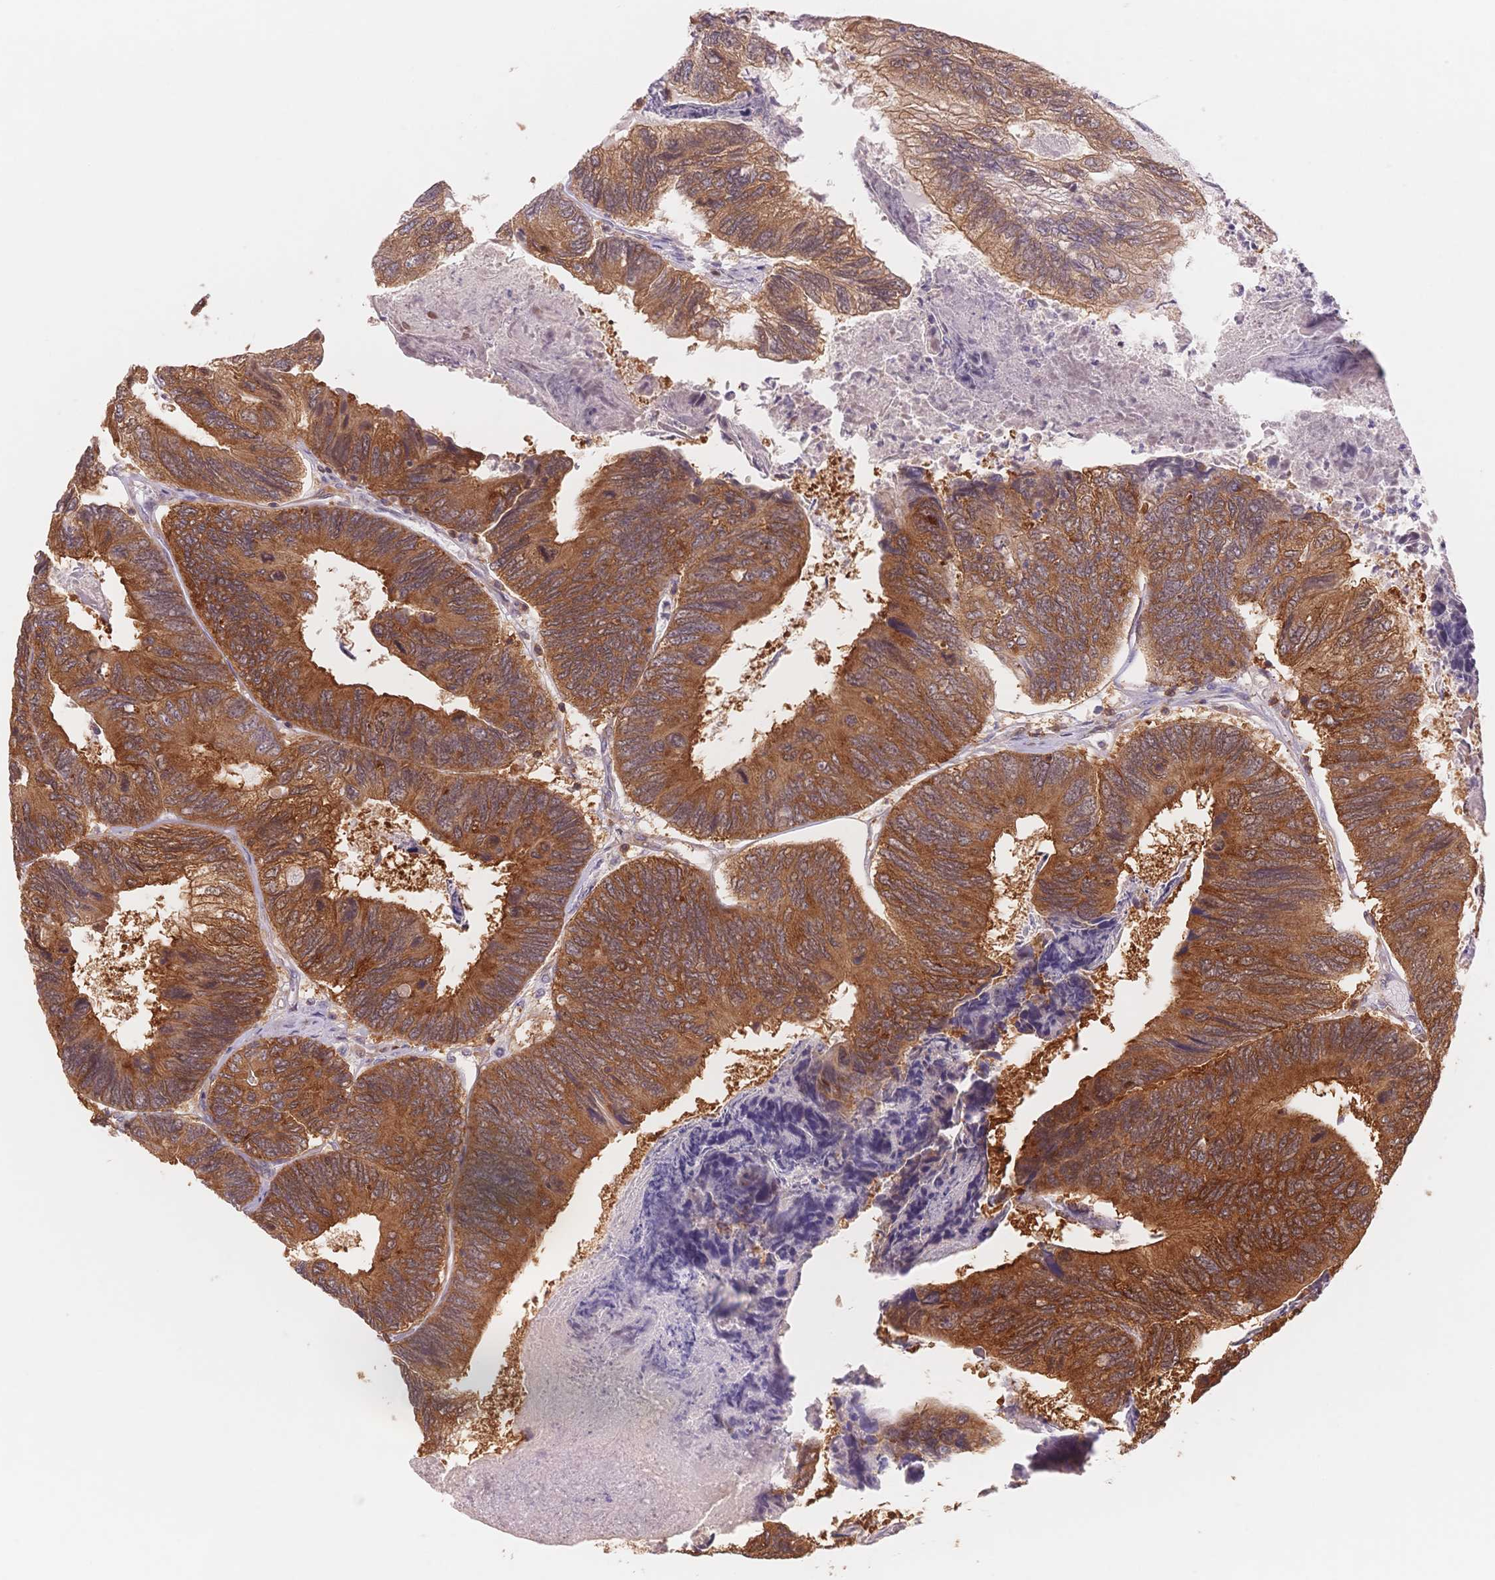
{"staining": {"intensity": "strong", "quantity": ">75%", "location": "cytoplasmic/membranous"}, "tissue": "colorectal cancer", "cell_type": "Tumor cells", "image_type": "cancer", "snomed": [{"axis": "morphology", "description": "Adenocarcinoma, NOS"}, {"axis": "topography", "description": "Colon"}], "caption": "A high amount of strong cytoplasmic/membranous expression is identified in approximately >75% of tumor cells in adenocarcinoma (colorectal) tissue.", "gene": "STK39", "patient": {"sex": "female", "age": 67}}